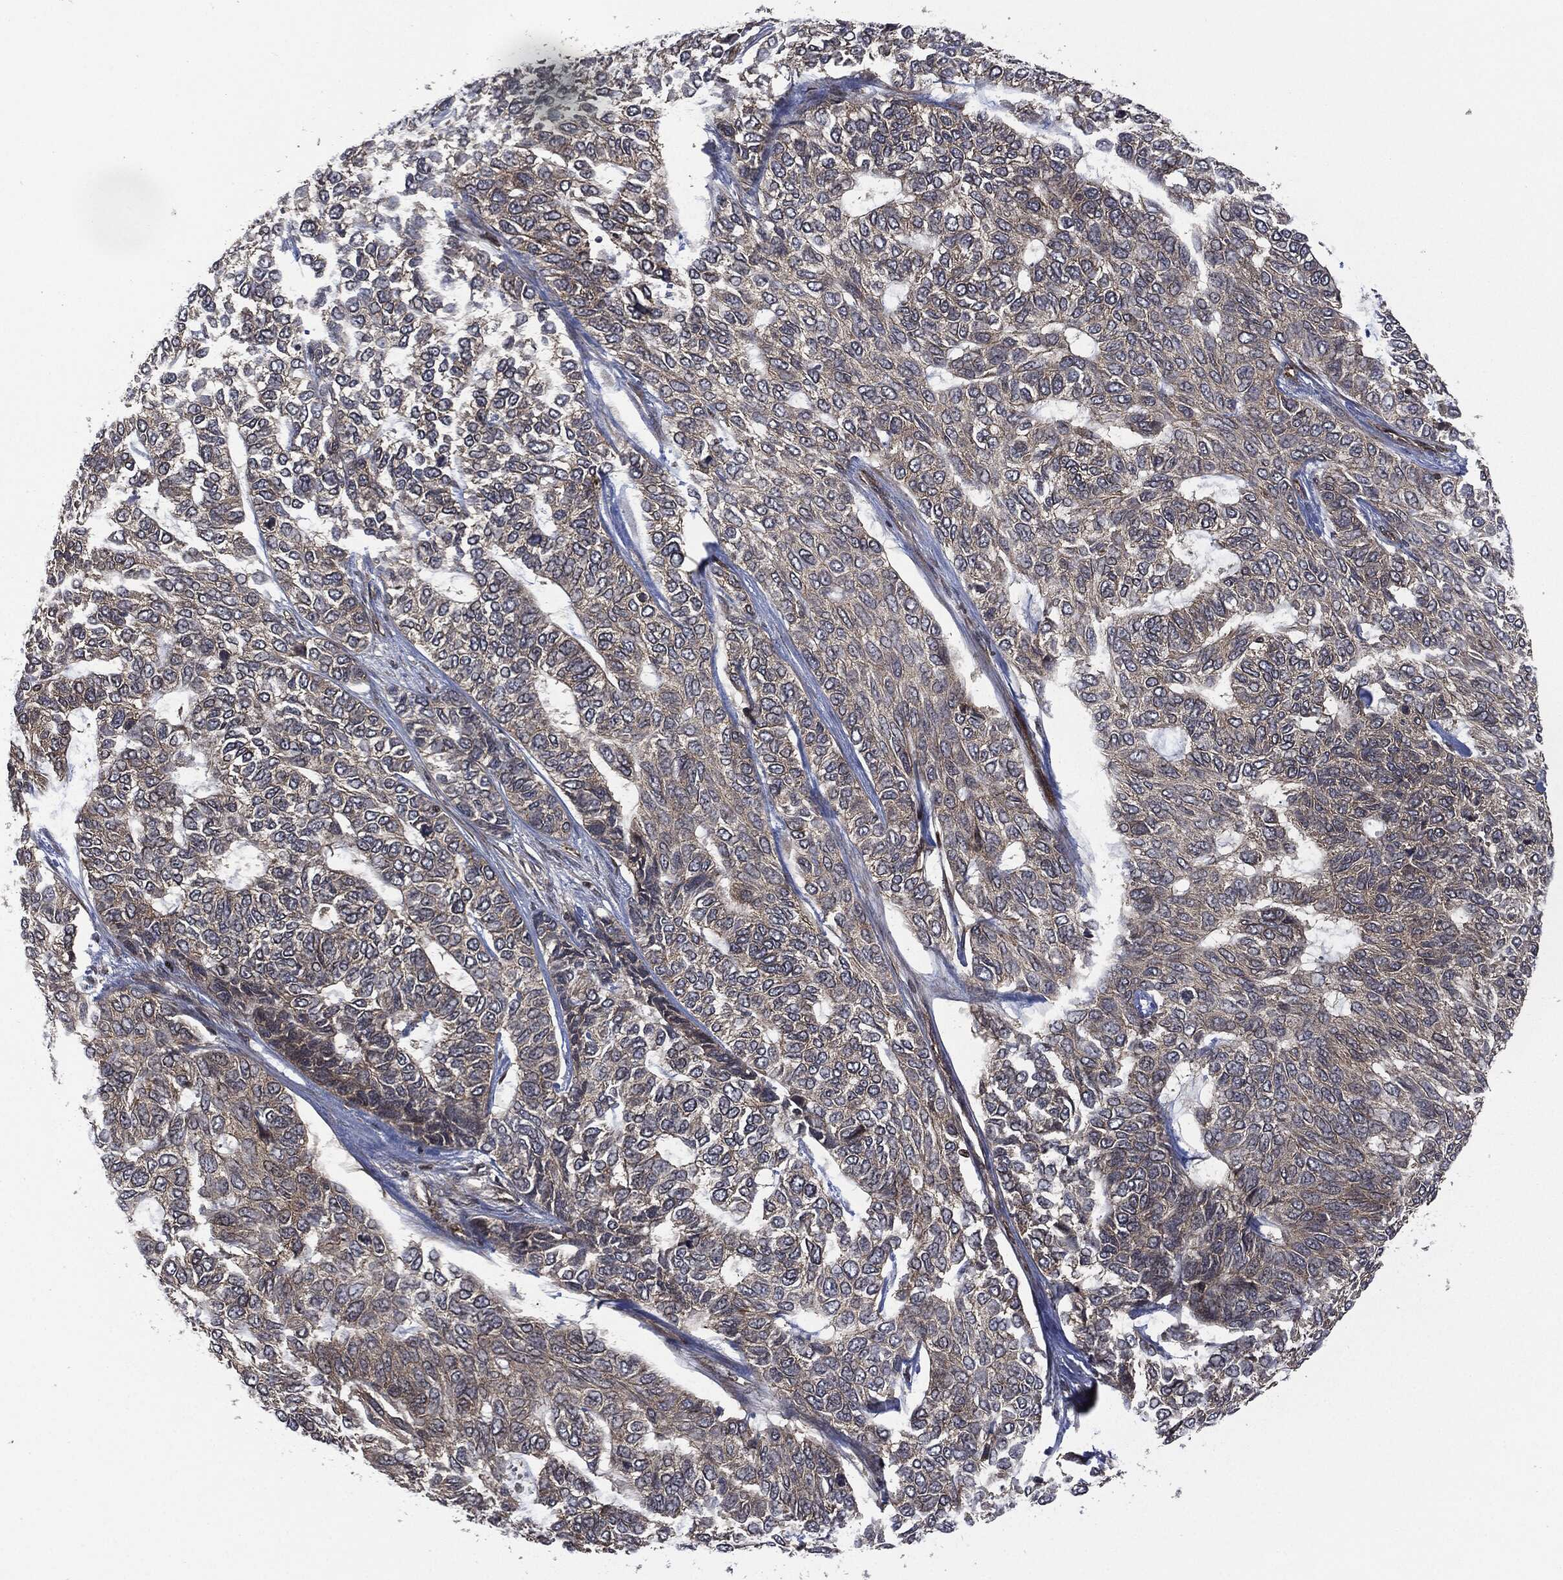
{"staining": {"intensity": "negative", "quantity": "none", "location": "none"}, "tissue": "skin cancer", "cell_type": "Tumor cells", "image_type": "cancer", "snomed": [{"axis": "morphology", "description": "Basal cell carcinoma"}, {"axis": "topography", "description": "Skin"}], "caption": "Immunohistochemistry (IHC) histopathology image of neoplastic tissue: human basal cell carcinoma (skin) stained with DAB (3,3'-diaminobenzidine) displays no significant protein positivity in tumor cells.", "gene": "HRAS", "patient": {"sex": "female", "age": 65}}